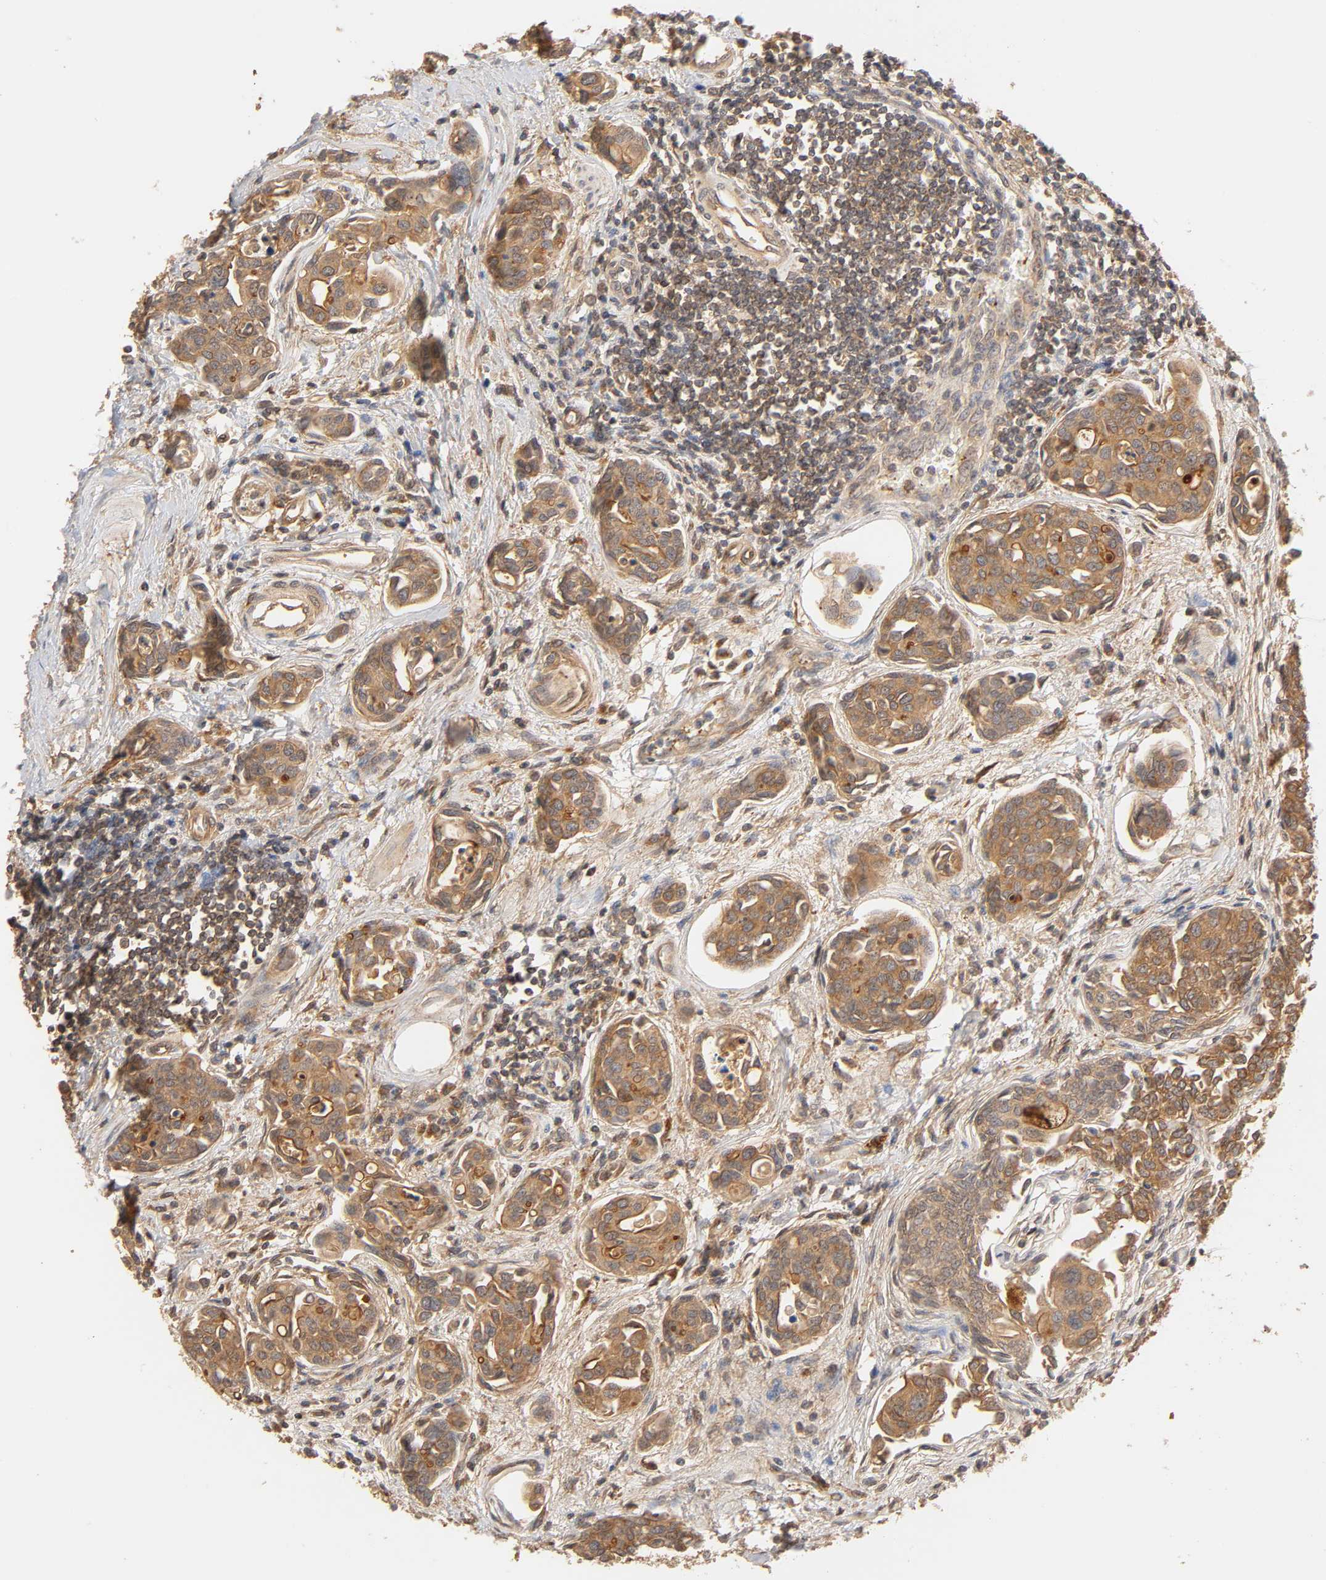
{"staining": {"intensity": "strong", "quantity": ">75%", "location": "cytoplasmic/membranous"}, "tissue": "urothelial cancer", "cell_type": "Tumor cells", "image_type": "cancer", "snomed": [{"axis": "morphology", "description": "Urothelial carcinoma, High grade"}, {"axis": "topography", "description": "Urinary bladder"}], "caption": "Strong cytoplasmic/membranous positivity is appreciated in approximately >75% of tumor cells in high-grade urothelial carcinoma. (DAB = brown stain, brightfield microscopy at high magnification).", "gene": "EPS8", "patient": {"sex": "male", "age": 78}}